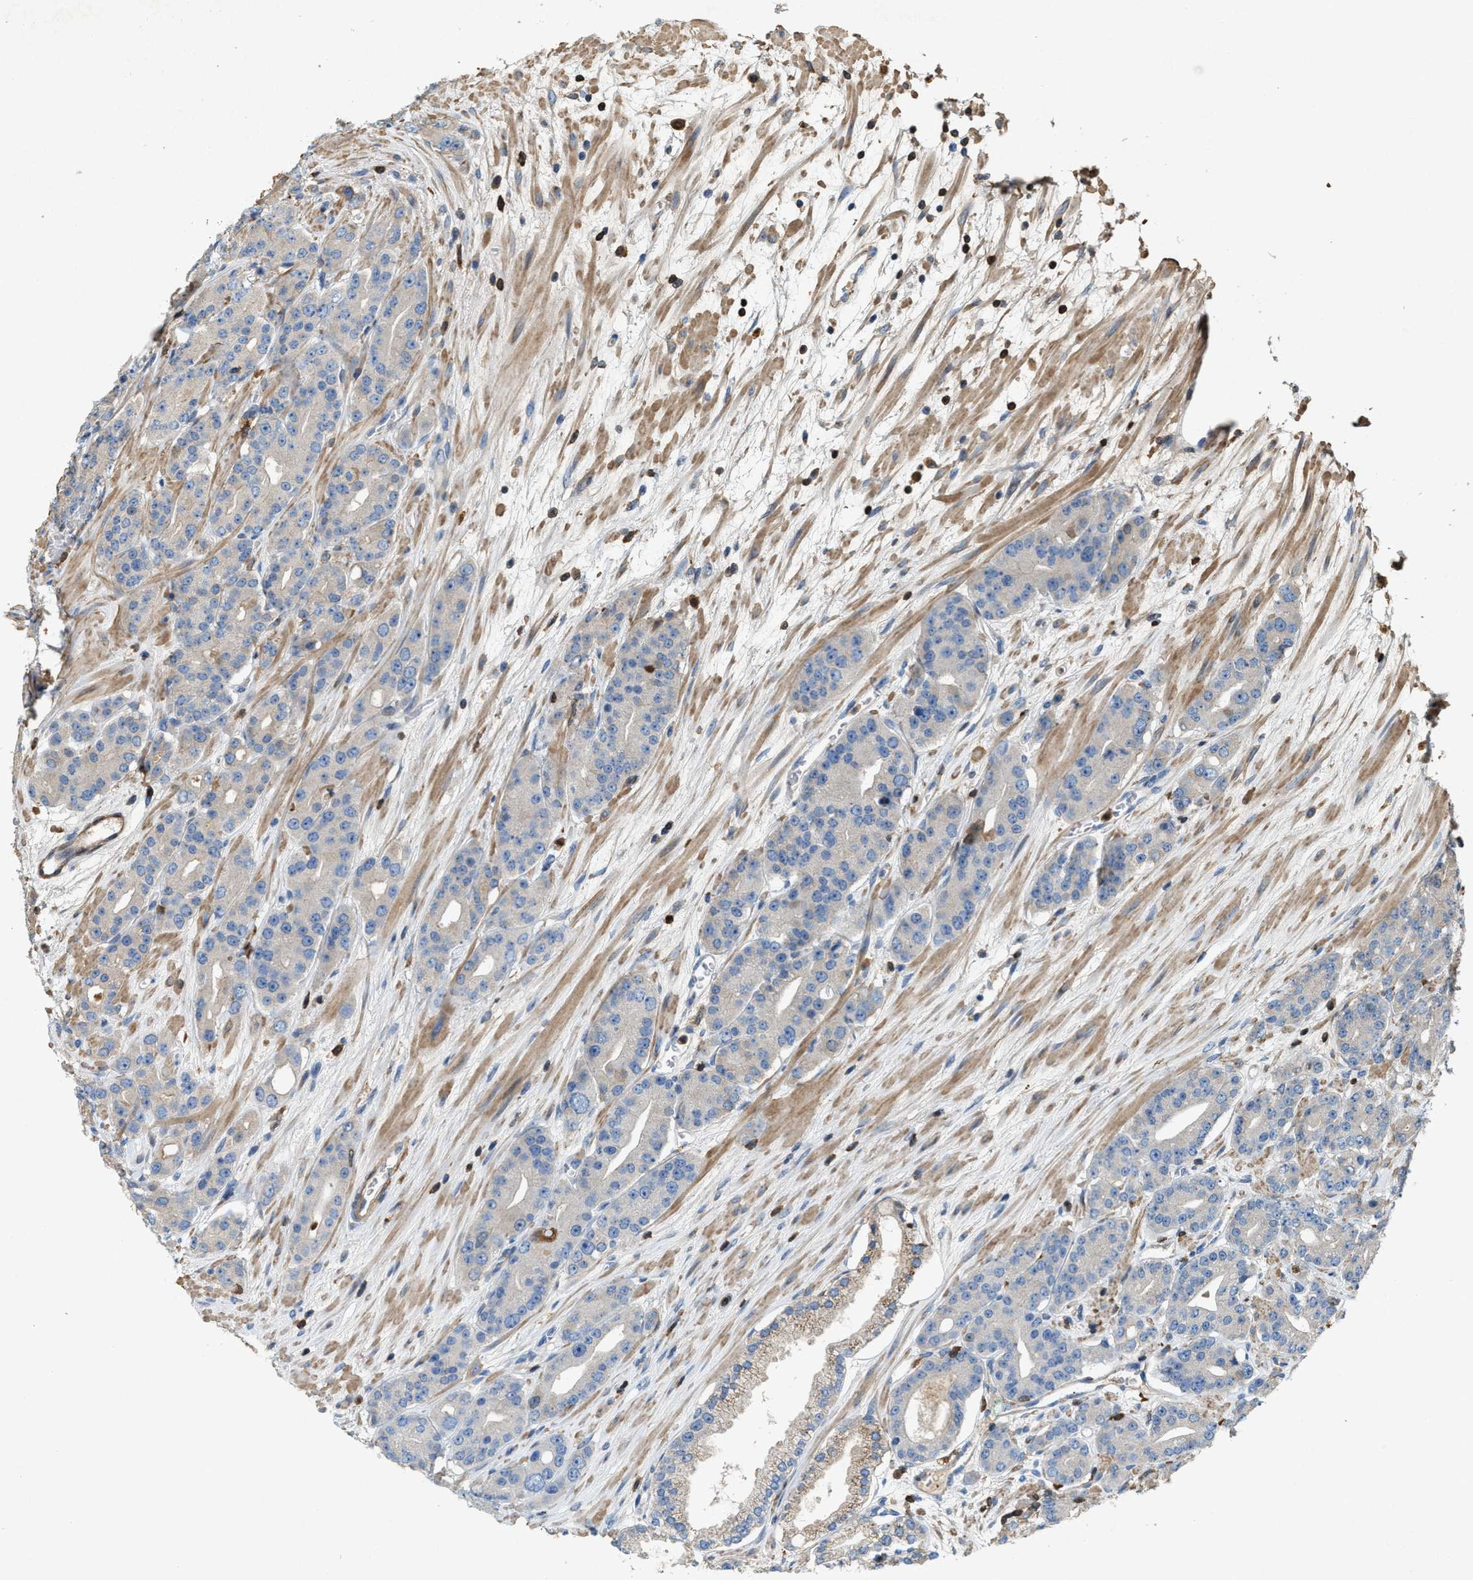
{"staining": {"intensity": "negative", "quantity": "none", "location": "none"}, "tissue": "prostate cancer", "cell_type": "Tumor cells", "image_type": "cancer", "snomed": [{"axis": "morphology", "description": "Adenocarcinoma, High grade"}, {"axis": "topography", "description": "Prostate"}], "caption": "Prostate cancer (high-grade adenocarcinoma) was stained to show a protein in brown. There is no significant expression in tumor cells.", "gene": "SERPINB5", "patient": {"sex": "male", "age": 71}}